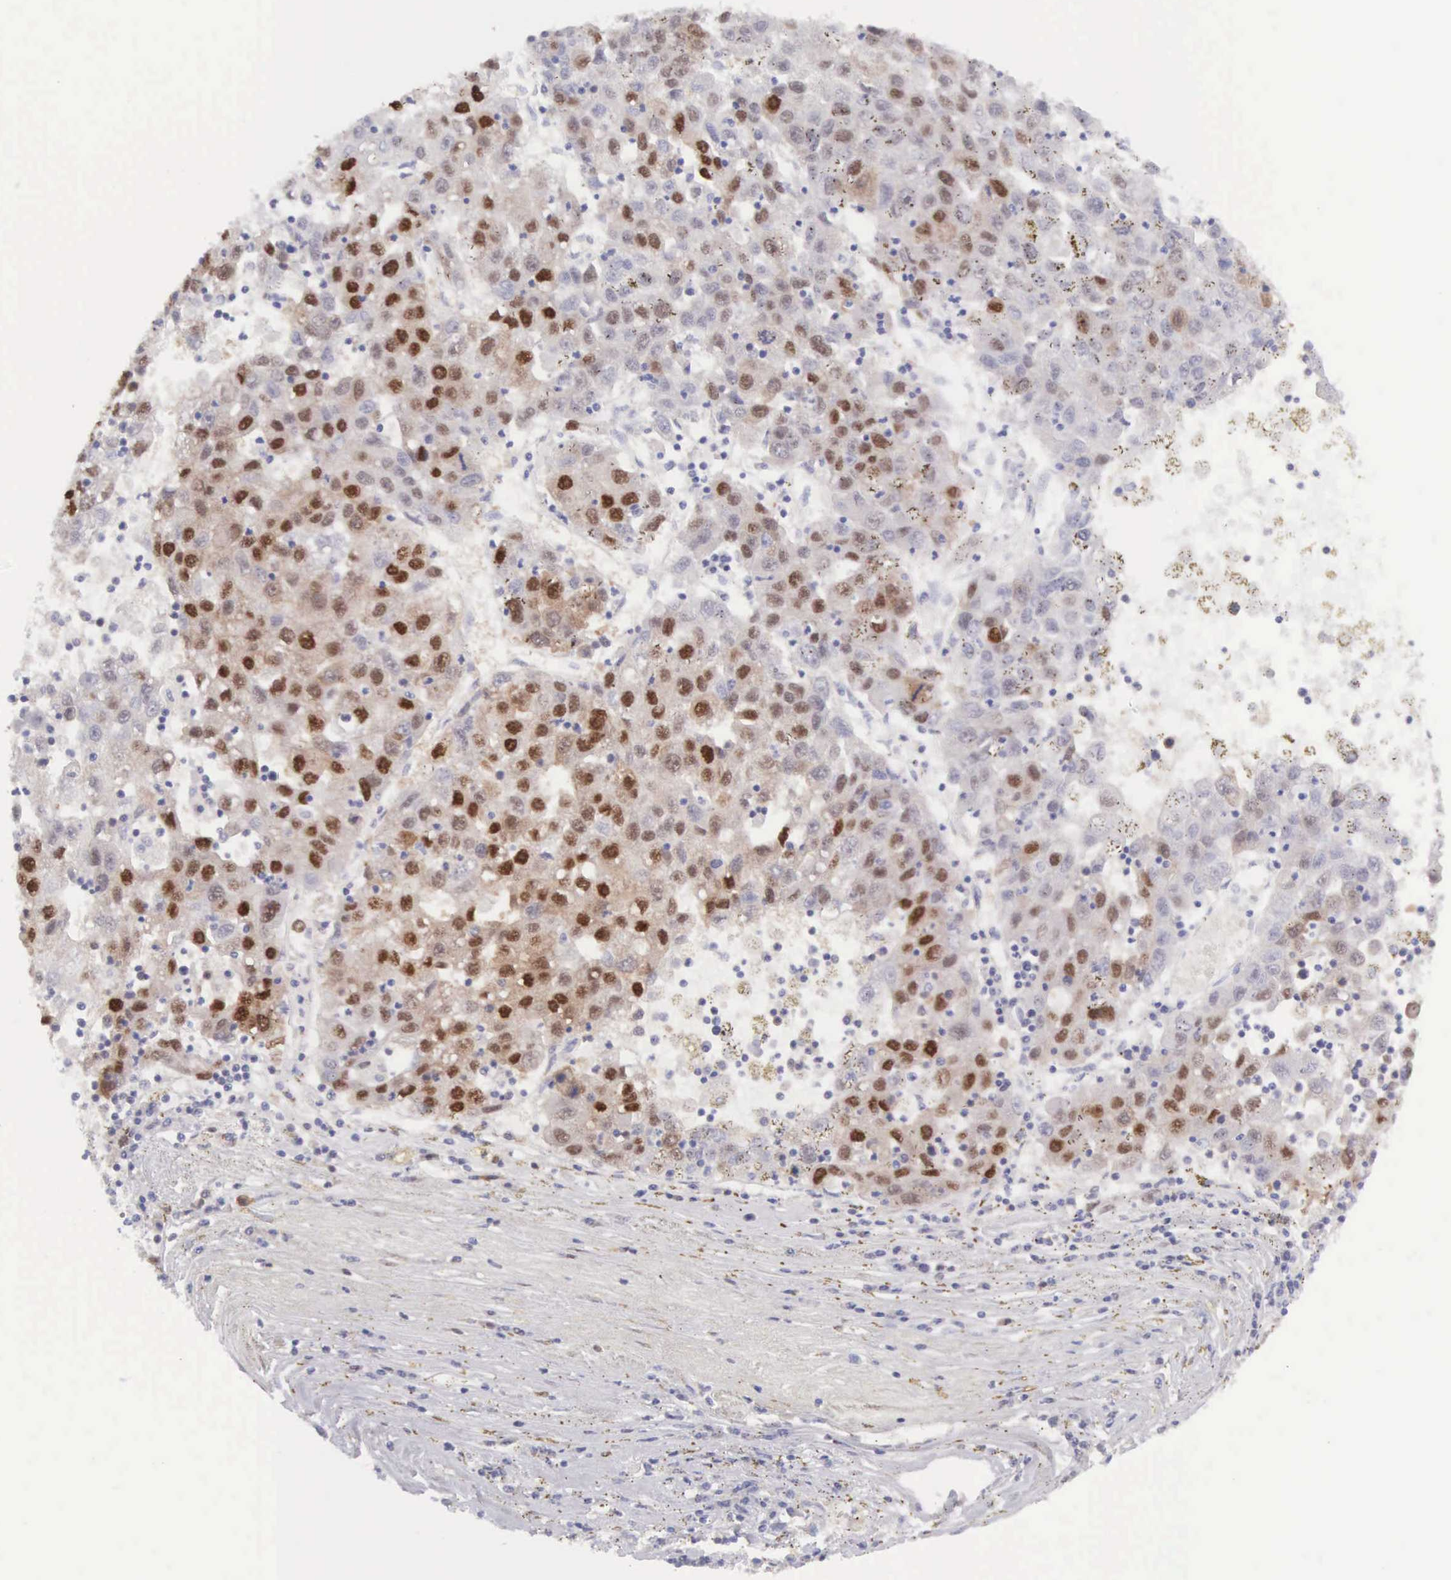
{"staining": {"intensity": "strong", "quantity": ">75%", "location": "nuclear"}, "tissue": "liver cancer", "cell_type": "Tumor cells", "image_type": "cancer", "snomed": [{"axis": "morphology", "description": "Carcinoma, Hepatocellular, NOS"}, {"axis": "topography", "description": "Liver"}], "caption": "A high amount of strong nuclear positivity is identified in about >75% of tumor cells in hepatocellular carcinoma (liver) tissue.", "gene": "CCDC117", "patient": {"sex": "male", "age": 49}}